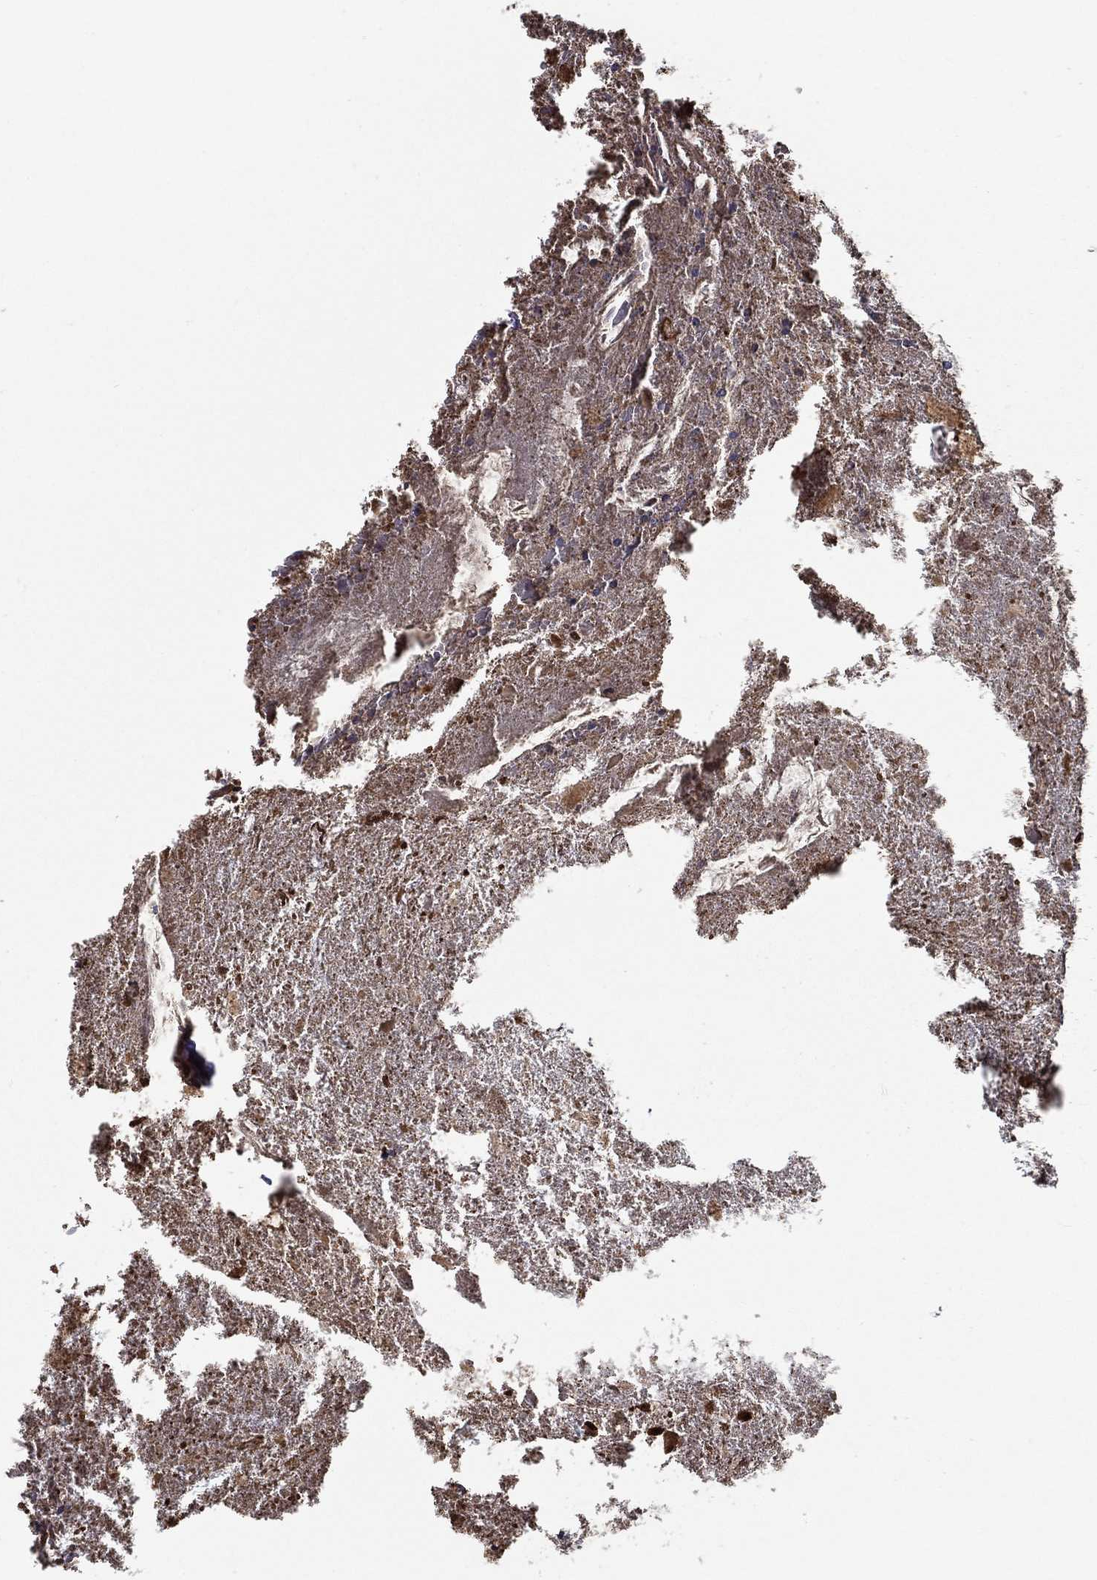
{"staining": {"intensity": "negative", "quantity": "none", "location": "none"}, "tissue": "appendix", "cell_type": "Glandular cells", "image_type": "normal", "snomed": [{"axis": "morphology", "description": "Normal tissue, NOS"}, {"axis": "topography", "description": "Appendix"}], "caption": "The immunohistochemistry image has no significant positivity in glandular cells of appendix. (DAB (3,3'-diaminobenzidine) immunohistochemistry (IHC) visualized using brightfield microscopy, high magnification).", "gene": "IL10", "patient": {"sex": "female", "age": 23}}